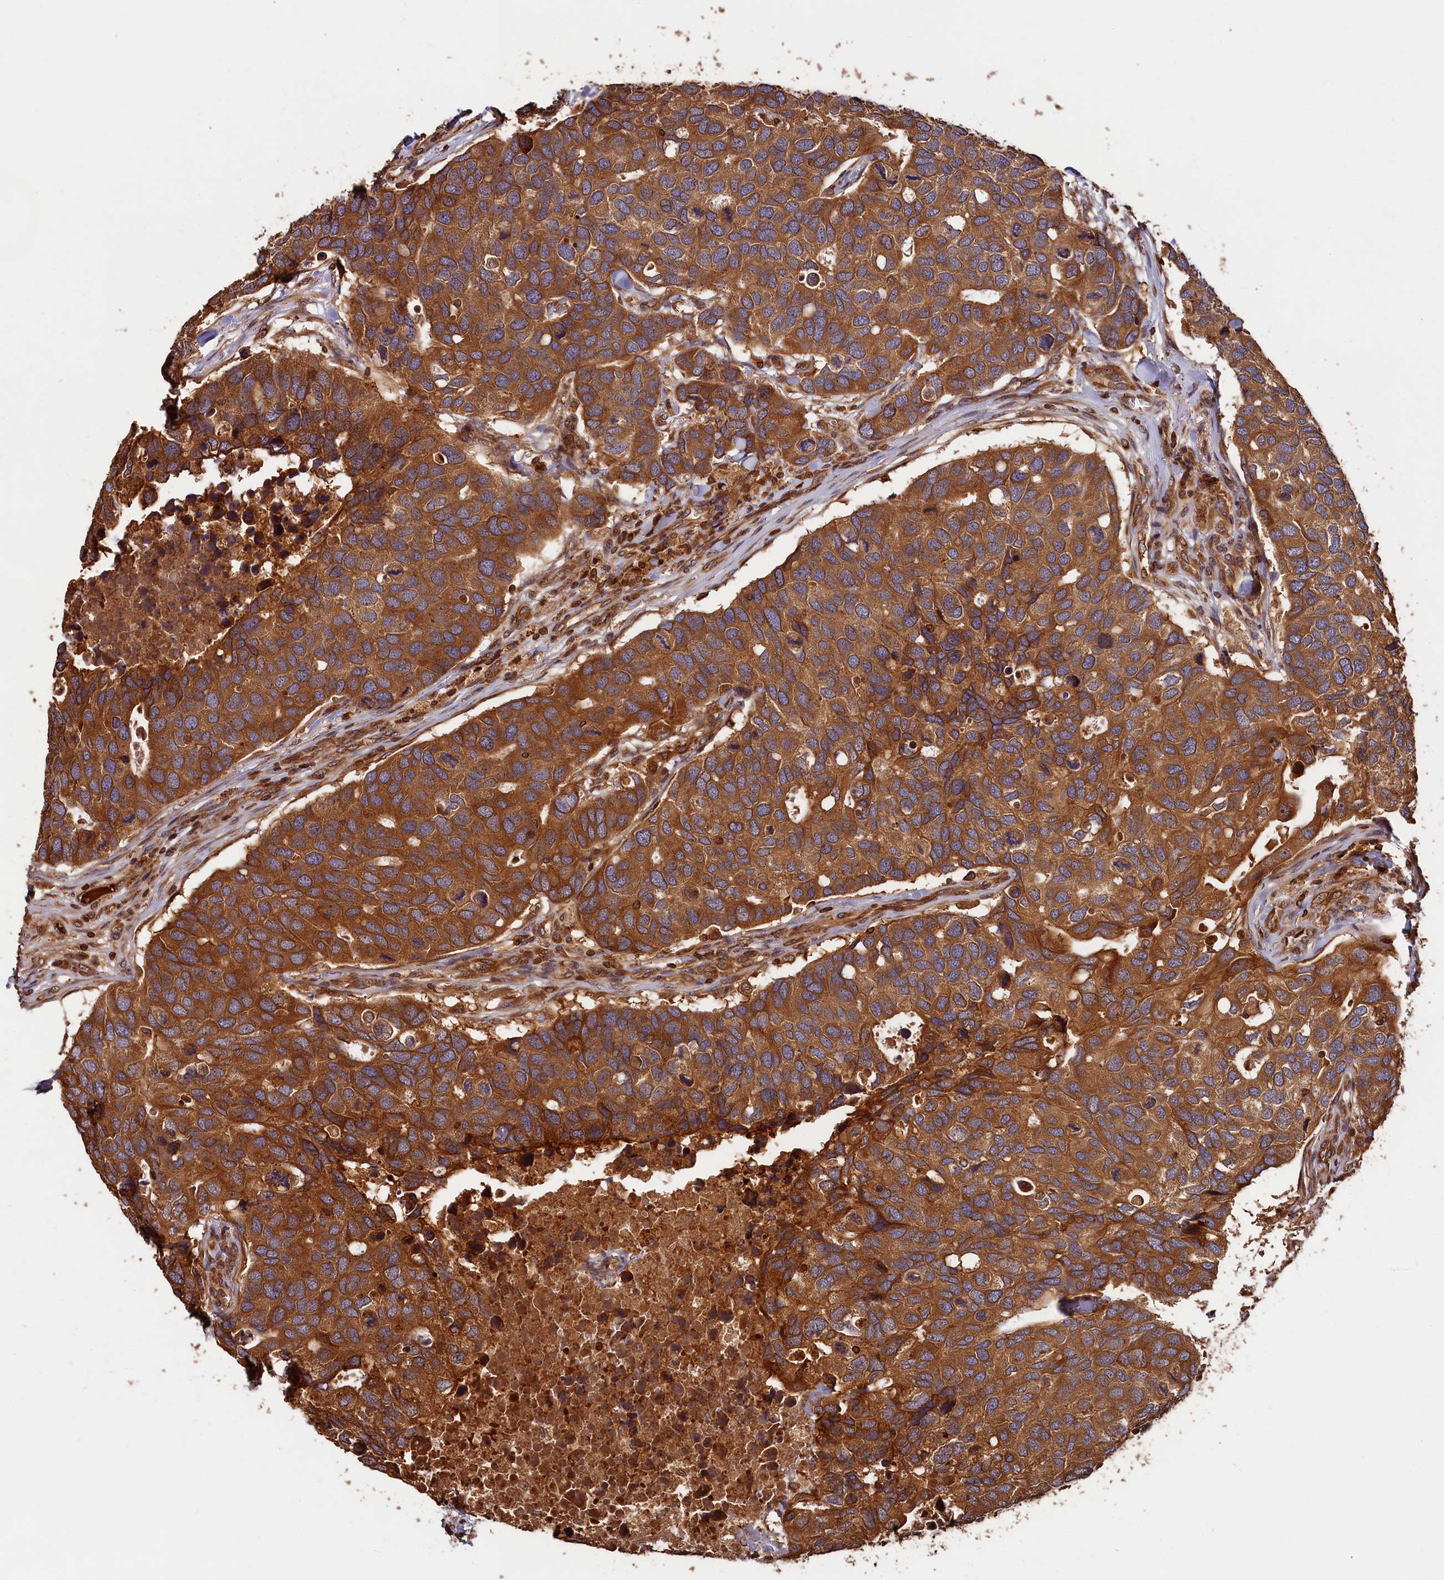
{"staining": {"intensity": "strong", "quantity": ">75%", "location": "cytoplasmic/membranous"}, "tissue": "breast cancer", "cell_type": "Tumor cells", "image_type": "cancer", "snomed": [{"axis": "morphology", "description": "Duct carcinoma"}, {"axis": "topography", "description": "Breast"}], "caption": "Strong cytoplasmic/membranous staining for a protein is identified in about >75% of tumor cells of breast cancer using immunohistochemistry (IHC).", "gene": "HMOX2", "patient": {"sex": "female", "age": 83}}